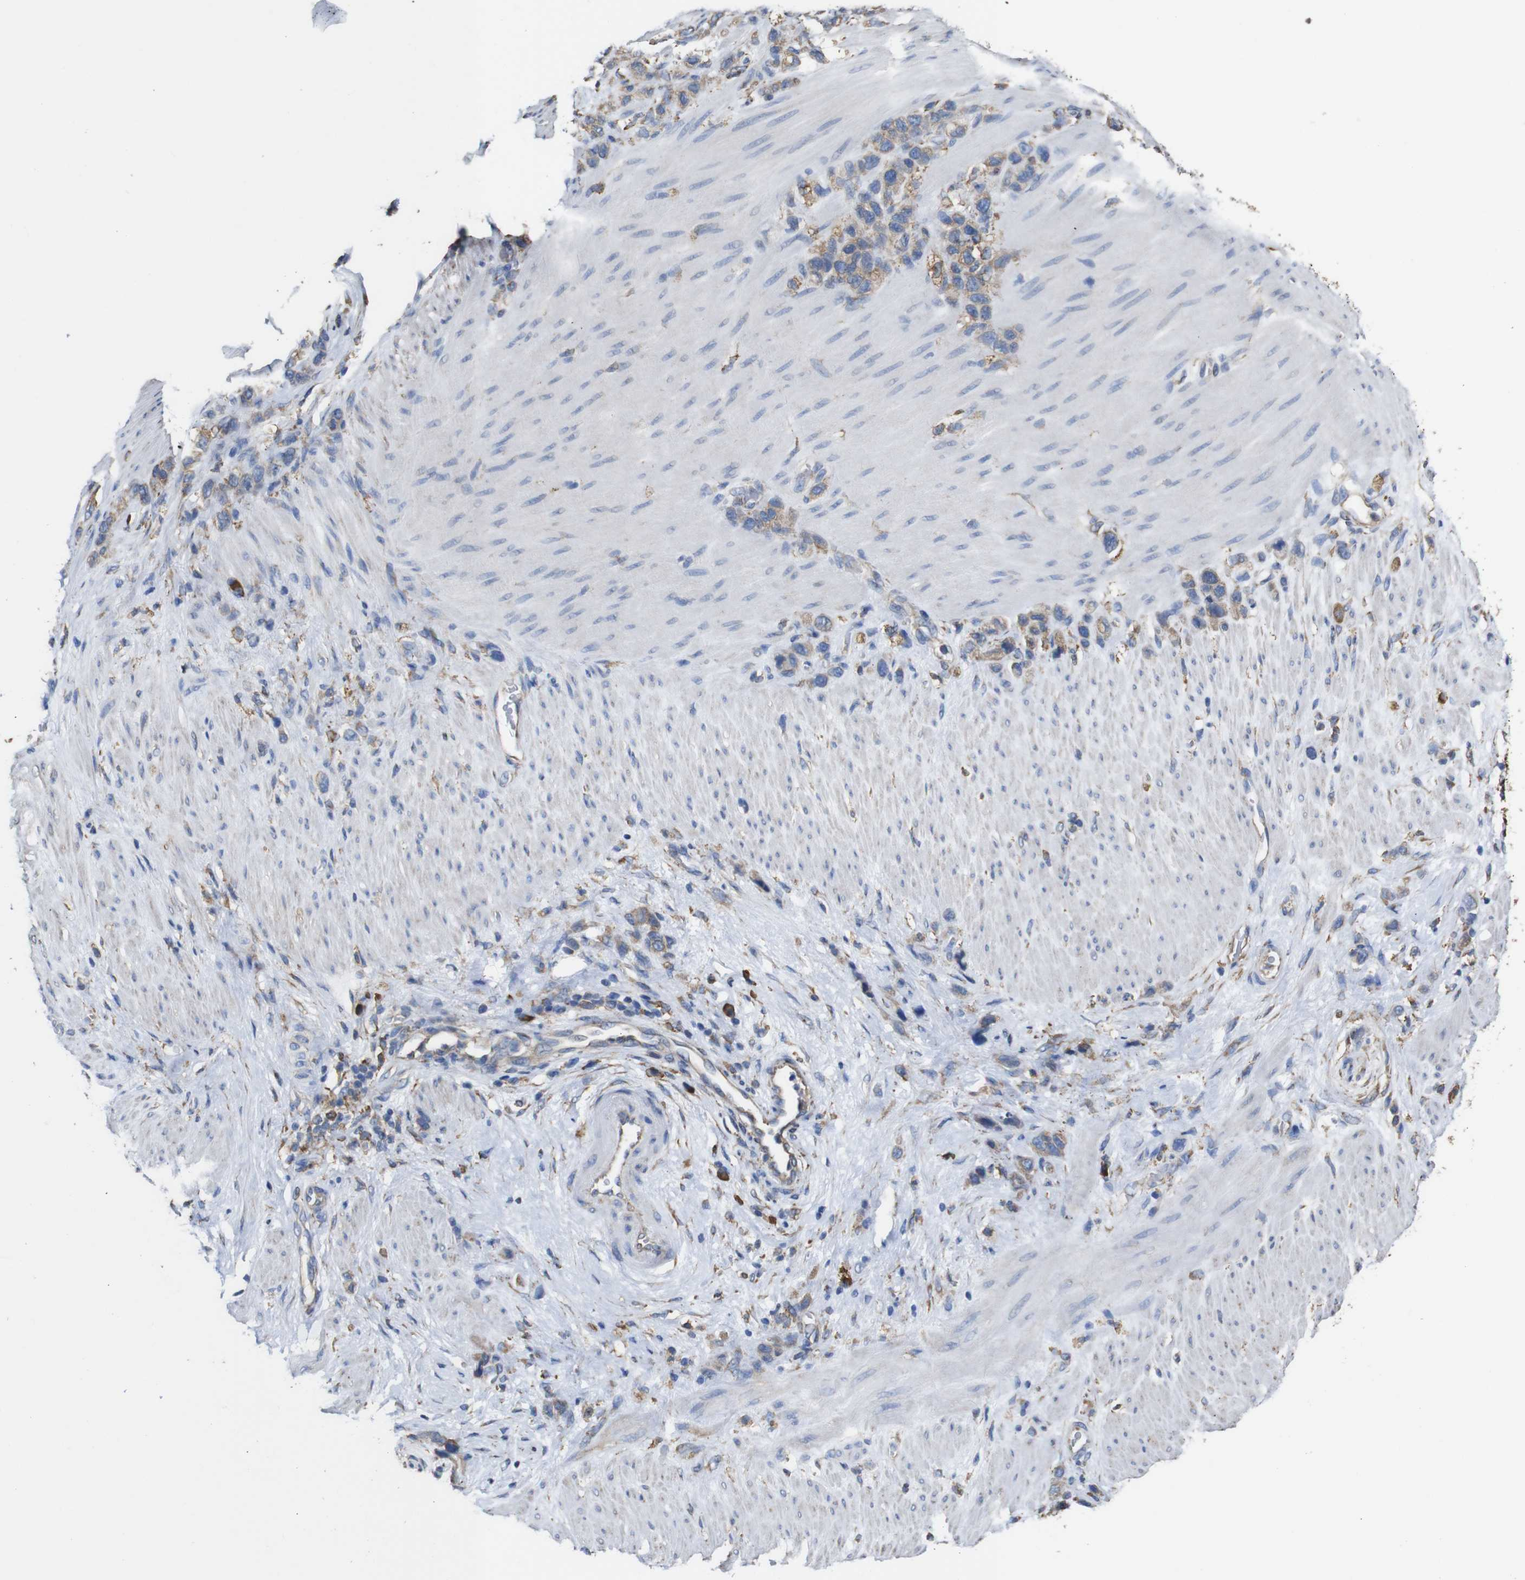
{"staining": {"intensity": "weak", "quantity": ">75%", "location": "cytoplasmic/membranous"}, "tissue": "stomach cancer", "cell_type": "Tumor cells", "image_type": "cancer", "snomed": [{"axis": "morphology", "description": "Adenocarcinoma, NOS"}, {"axis": "morphology", "description": "Adenocarcinoma, High grade"}, {"axis": "topography", "description": "Stomach, upper"}, {"axis": "topography", "description": "Stomach, lower"}], "caption": "Immunohistochemical staining of stomach cancer (high-grade adenocarcinoma) shows low levels of weak cytoplasmic/membranous protein expression in approximately >75% of tumor cells.", "gene": "PPIB", "patient": {"sex": "female", "age": 65}}